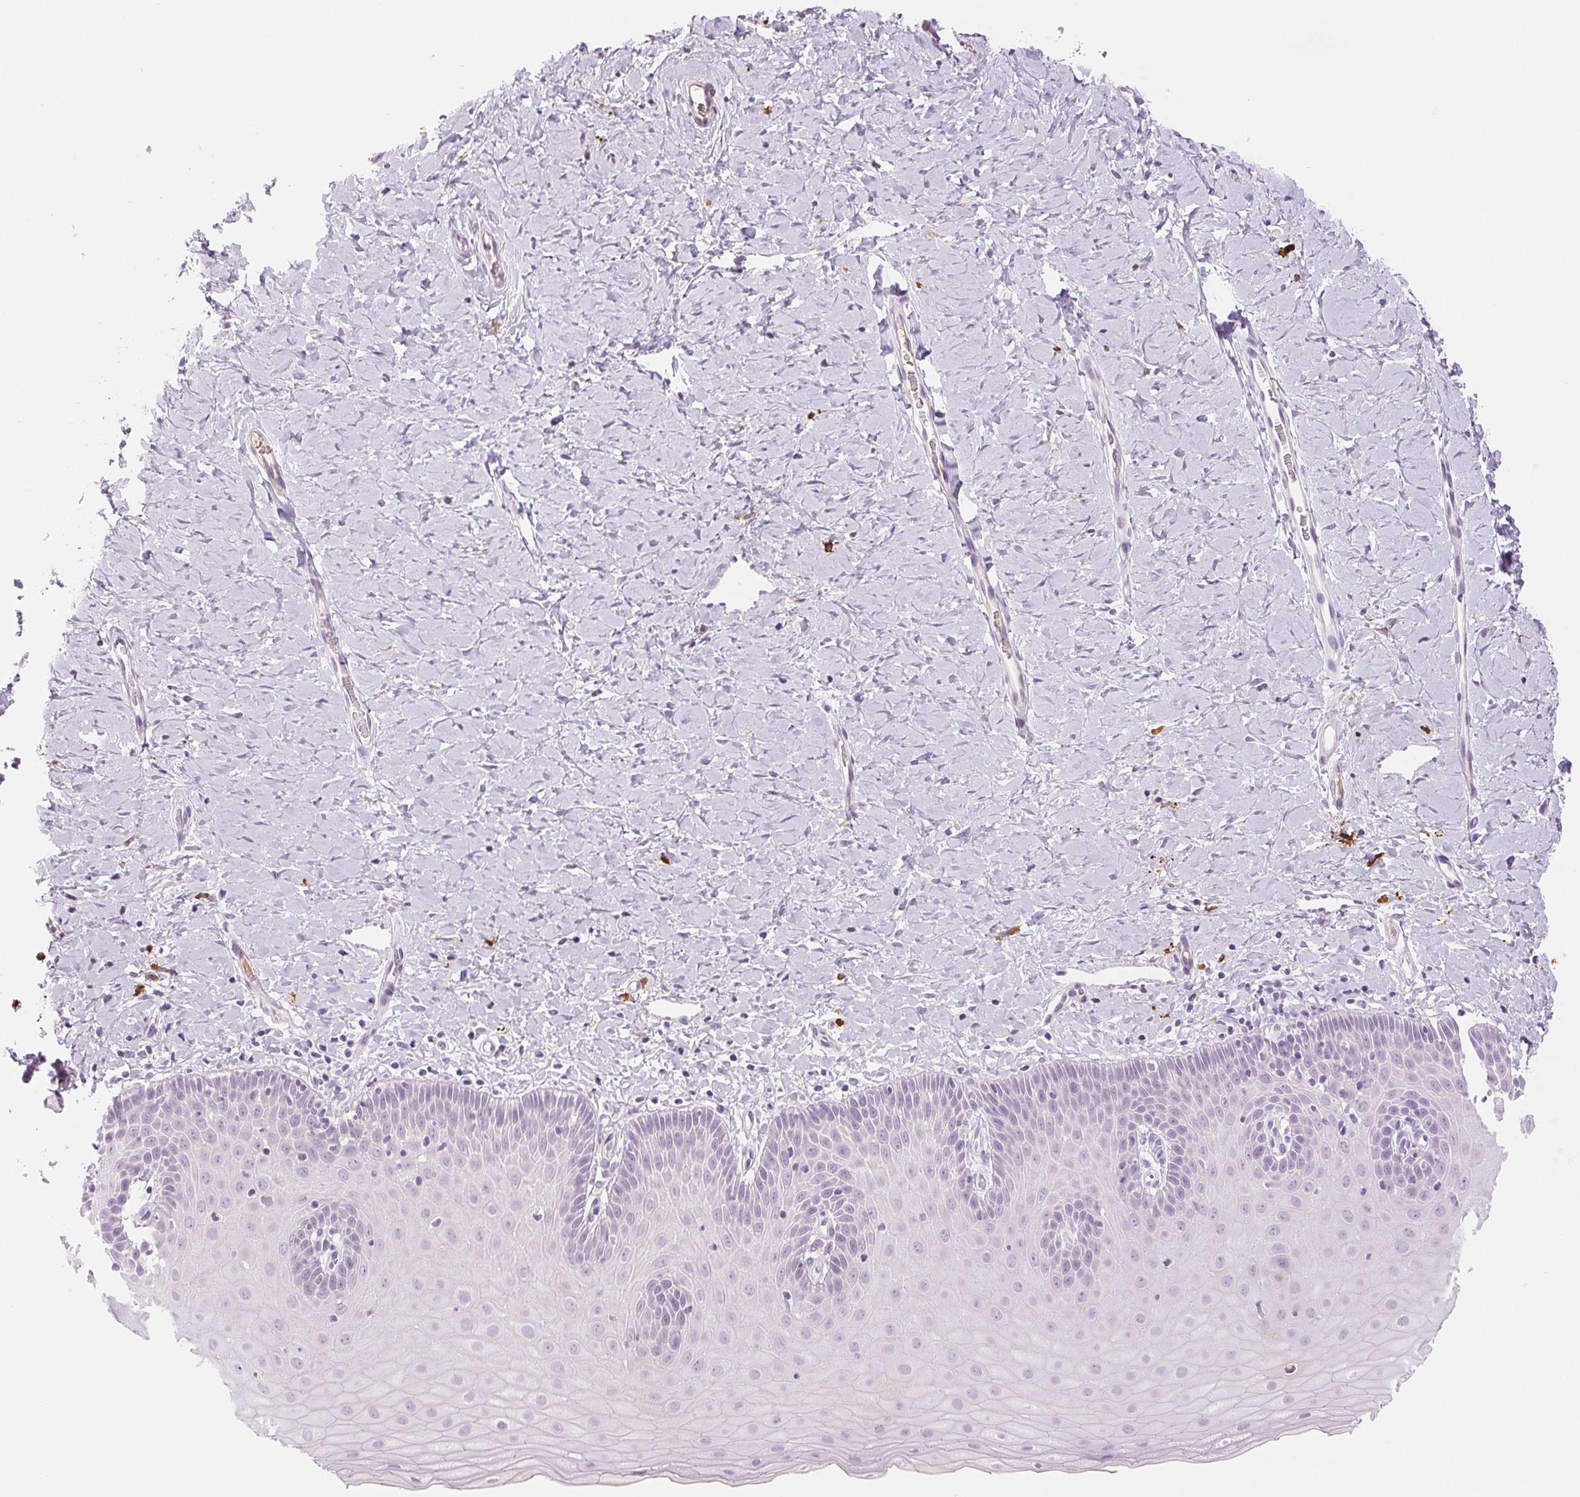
{"staining": {"intensity": "negative", "quantity": "none", "location": "none"}, "tissue": "cervix", "cell_type": "Glandular cells", "image_type": "normal", "snomed": [{"axis": "morphology", "description": "Normal tissue, NOS"}, {"axis": "topography", "description": "Cervix"}], "caption": "Immunohistochemistry photomicrograph of unremarkable cervix: human cervix stained with DAB (3,3'-diaminobenzidine) displays no significant protein staining in glandular cells.", "gene": "IFIT1B", "patient": {"sex": "female", "age": 37}}